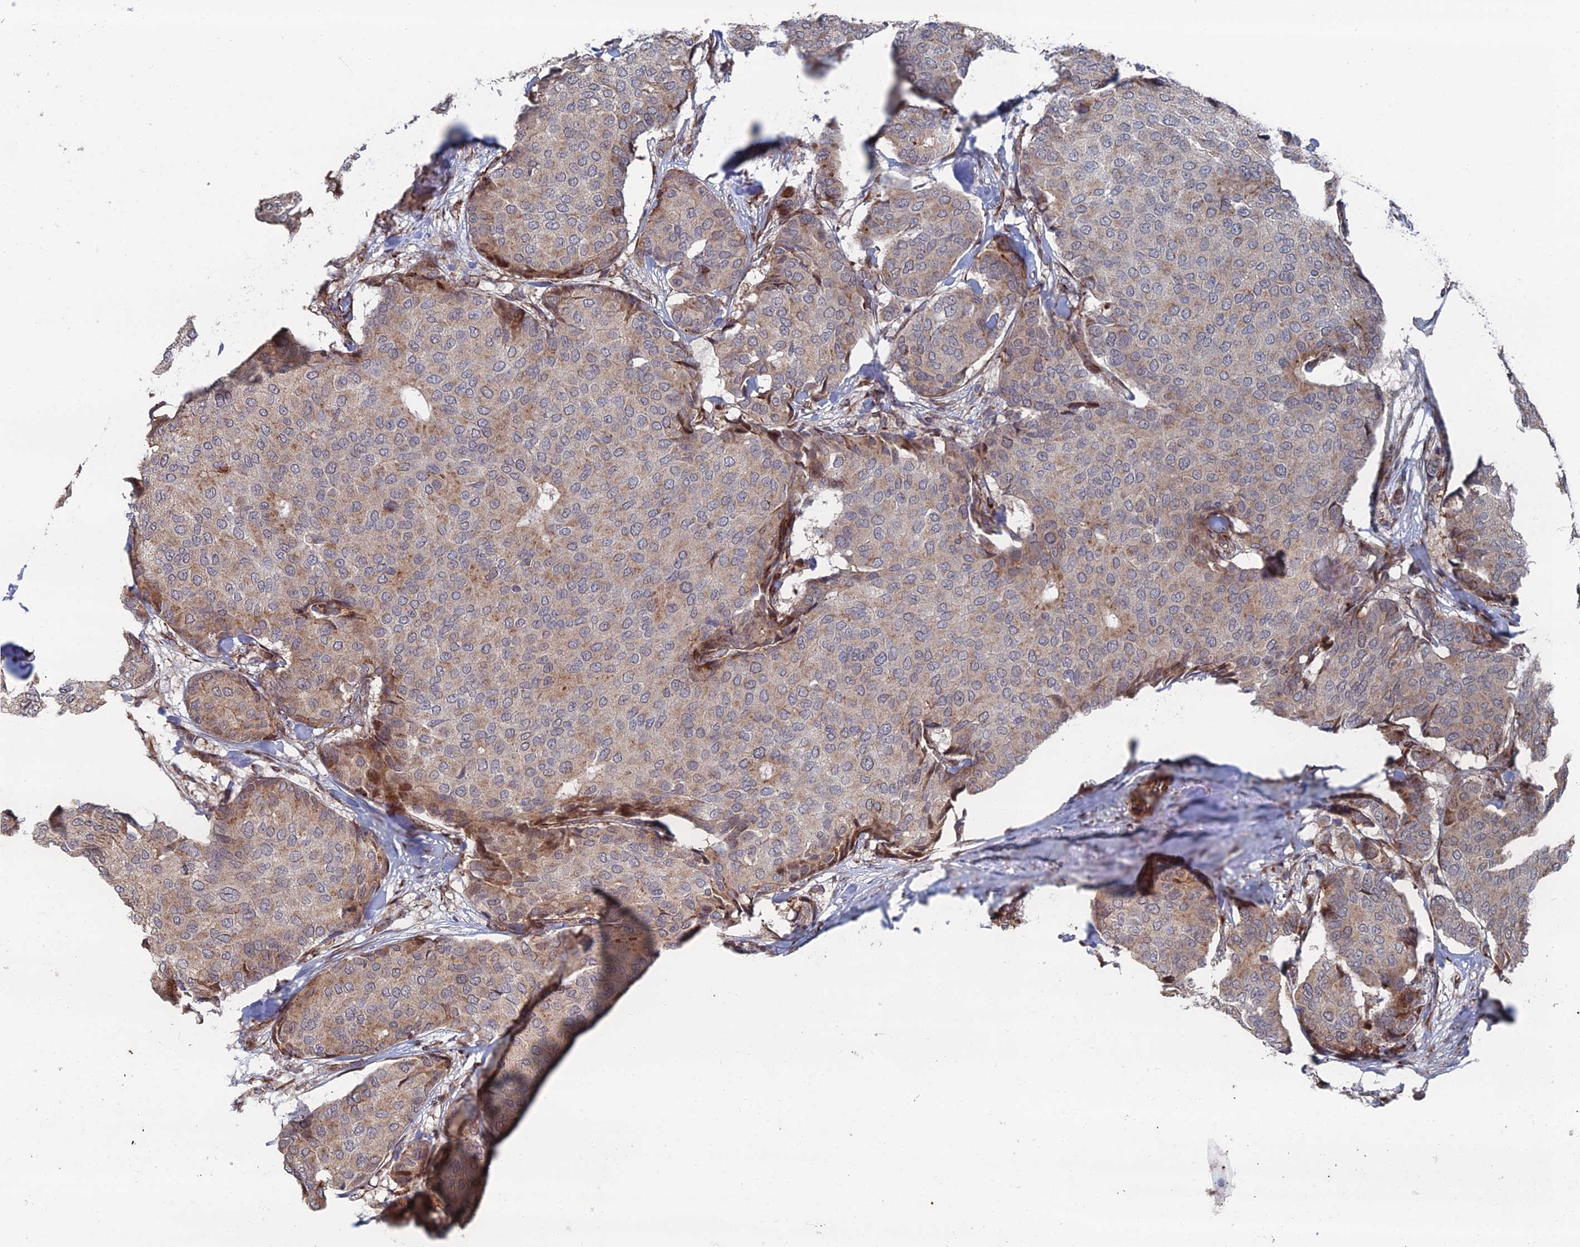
{"staining": {"intensity": "moderate", "quantity": "<25%", "location": "cytoplasmic/membranous"}, "tissue": "breast cancer", "cell_type": "Tumor cells", "image_type": "cancer", "snomed": [{"axis": "morphology", "description": "Duct carcinoma"}, {"axis": "topography", "description": "Breast"}], "caption": "This is an image of immunohistochemistry (IHC) staining of breast cancer (intraductal carcinoma), which shows moderate positivity in the cytoplasmic/membranous of tumor cells.", "gene": "GTF2IRD1", "patient": {"sex": "female", "age": 75}}